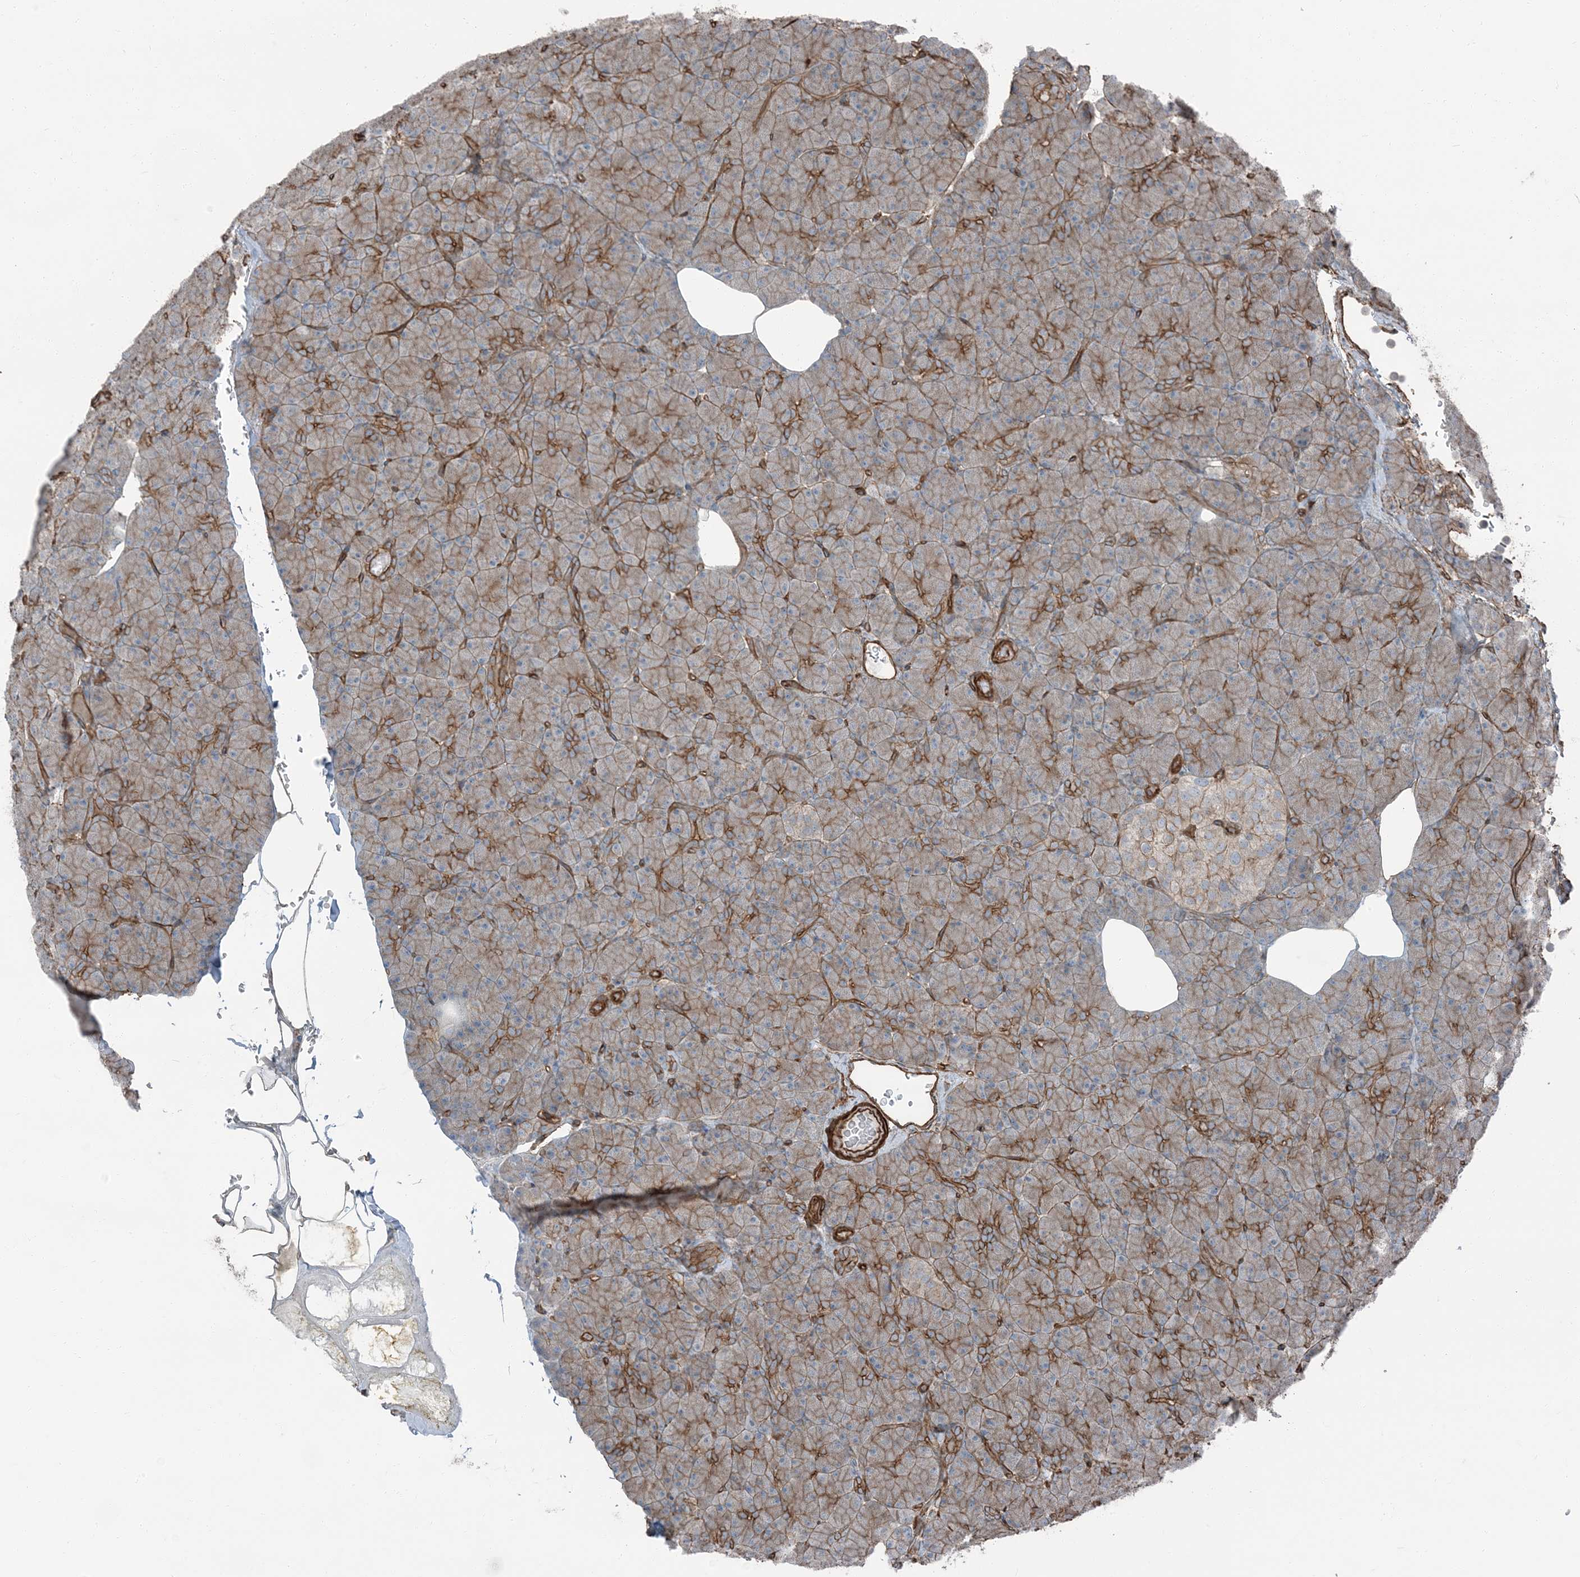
{"staining": {"intensity": "moderate", "quantity": ">75%", "location": "cytoplasmic/membranous"}, "tissue": "pancreas", "cell_type": "Exocrine glandular cells", "image_type": "normal", "snomed": [{"axis": "morphology", "description": "Normal tissue, NOS"}, {"axis": "topography", "description": "Pancreas"}], "caption": "IHC photomicrograph of normal pancreas stained for a protein (brown), which exhibits medium levels of moderate cytoplasmic/membranous staining in about >75% of exocrine glandular cells.", "gene": "ZFP90", "patient": {"sex": "female", "age": 43}}